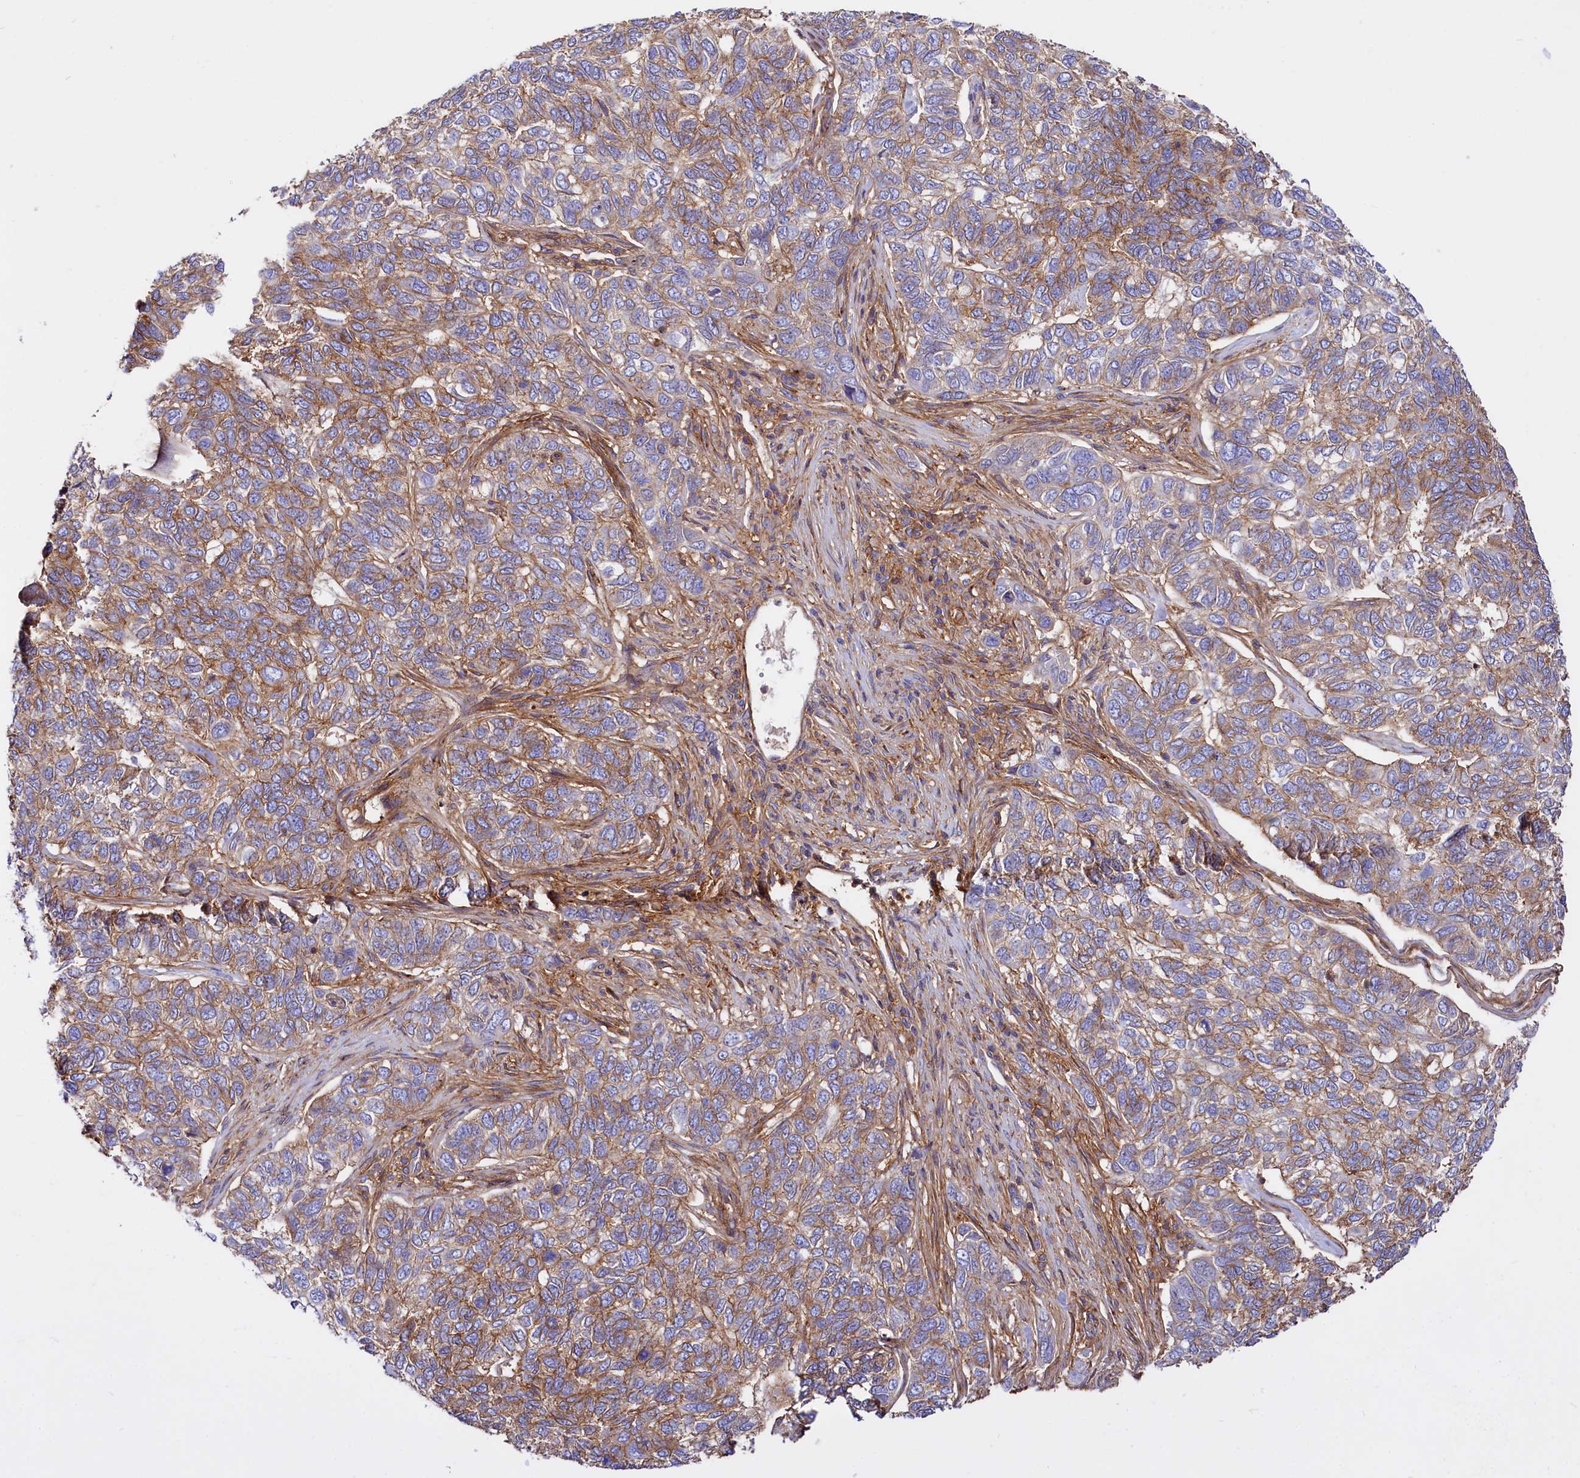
{"staining": {"intensity": "moderate", "quantity": ">75%", "location": "cytoplasmic/membranous"}, "tissue": "skin cancer", "cell_type": "Tumor cells", "image_type": "cancer", "snomed": [{"axis": "morphology", "description": "Basal cell carcinoma"}, {"axis": "topography", "description": "Skin"}], "caption": "A brown stain highlights moderate cytoplasmic/membranous positivity of a protein in human skin cancer tumor cells. (Stains: DAB in brown, nuclei in blue, Microscopy: brightfield microscopy at high magnification).", "gene": "ANO6", "patient": {"sex": "female", "age": 65}}